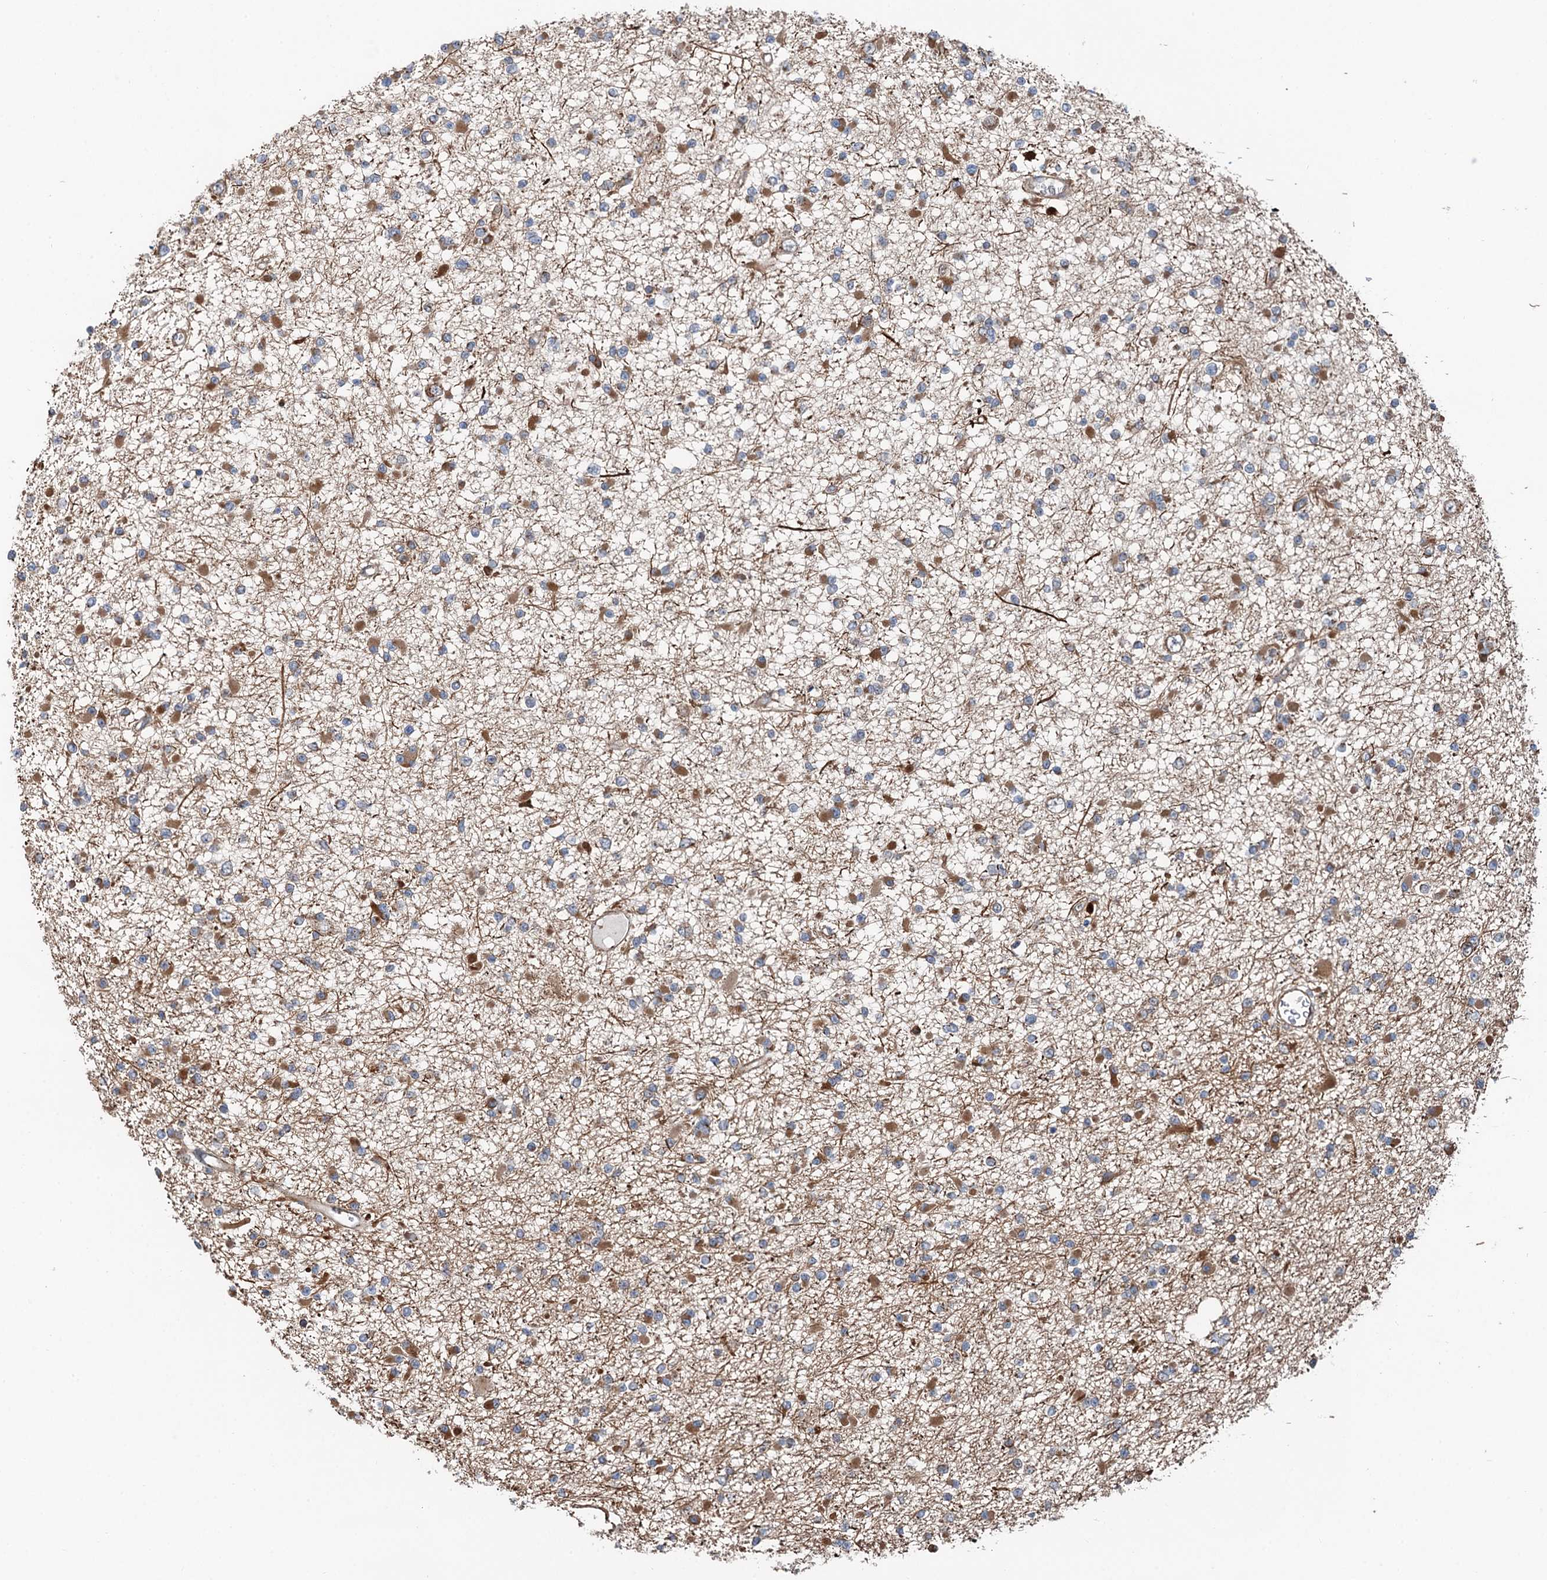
{"staining": {"intensity": "moderate", "quantity": "25%-75%", "location": "cytoplasmic/membranous"}, "tissue": "glioma", "cell_type": "Tumor cells", "image_type": "cancer", "snomed": [{"axis": "morphology", "description": "Glioma, malignant, Low grade"}, {"axis": "topography", "description": "Brain"}], "caption": "Brown immunohistochemical staining in glioma demonstrates moderate cytoplasmic/membranous positivity in approximately 25%-75% of tumor cells.", "gene": "ANKRD26", "patient": {"sex": "female", "age": 22}}